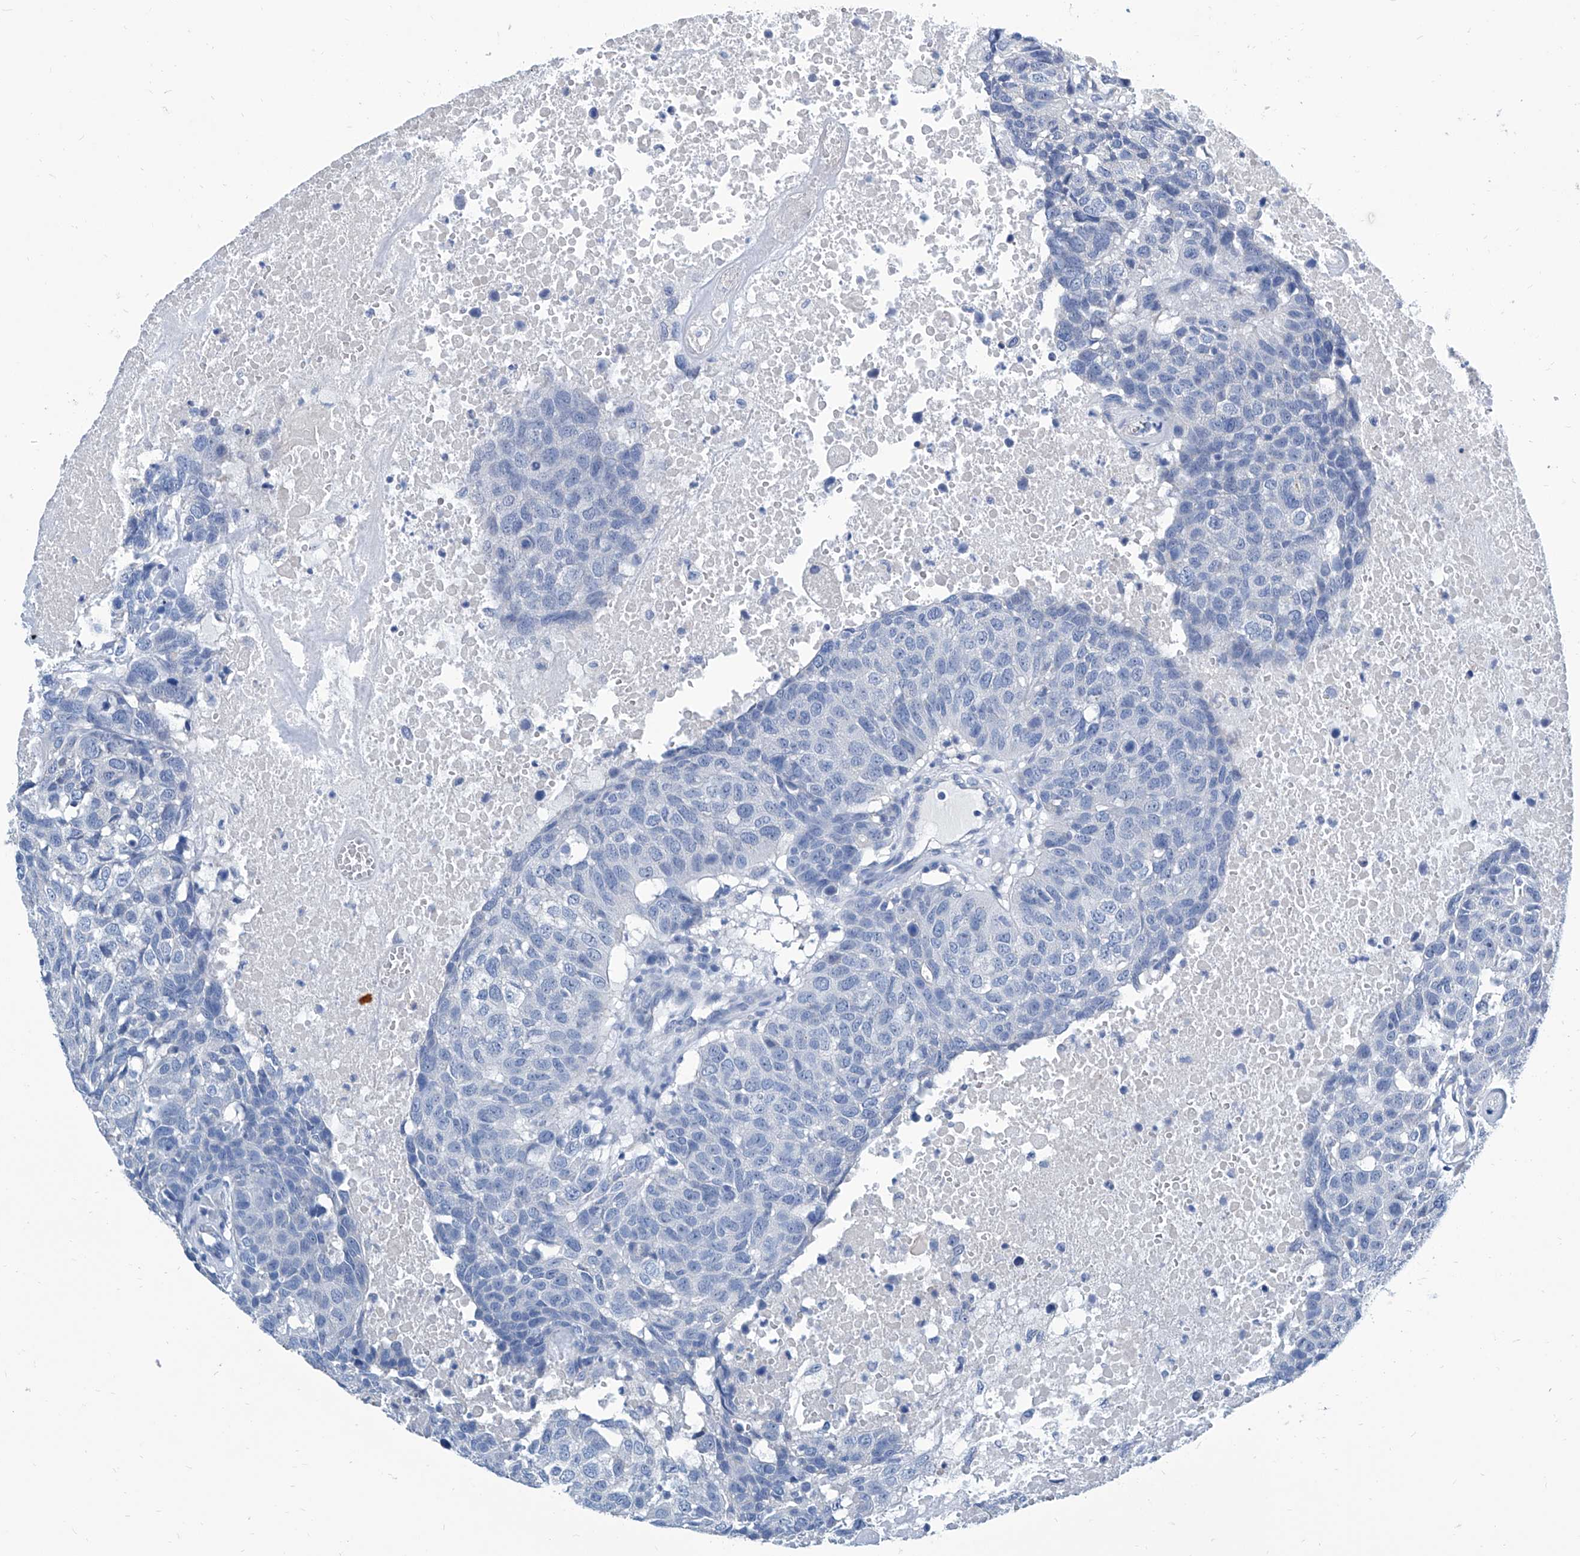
{"staining": {"intensity": "negative", "quantity": "none", "location": "none"}, "tissue": "head and neck cancer", "cell_type": "Tumor cells", "image_type": "cancer", "snomed": [{"axis": "morphology", "description": "Squamous cell carcinoma, NOS"}, {"axis": "topography", "description": "Head-Neck"}], "caption": "Photomicrograph shows no significant protein staining in tumor cells of head and neck squamous cell carcinoma.", "gene": "ZNF519", "patient": {"sex": "male", "age": 66}}